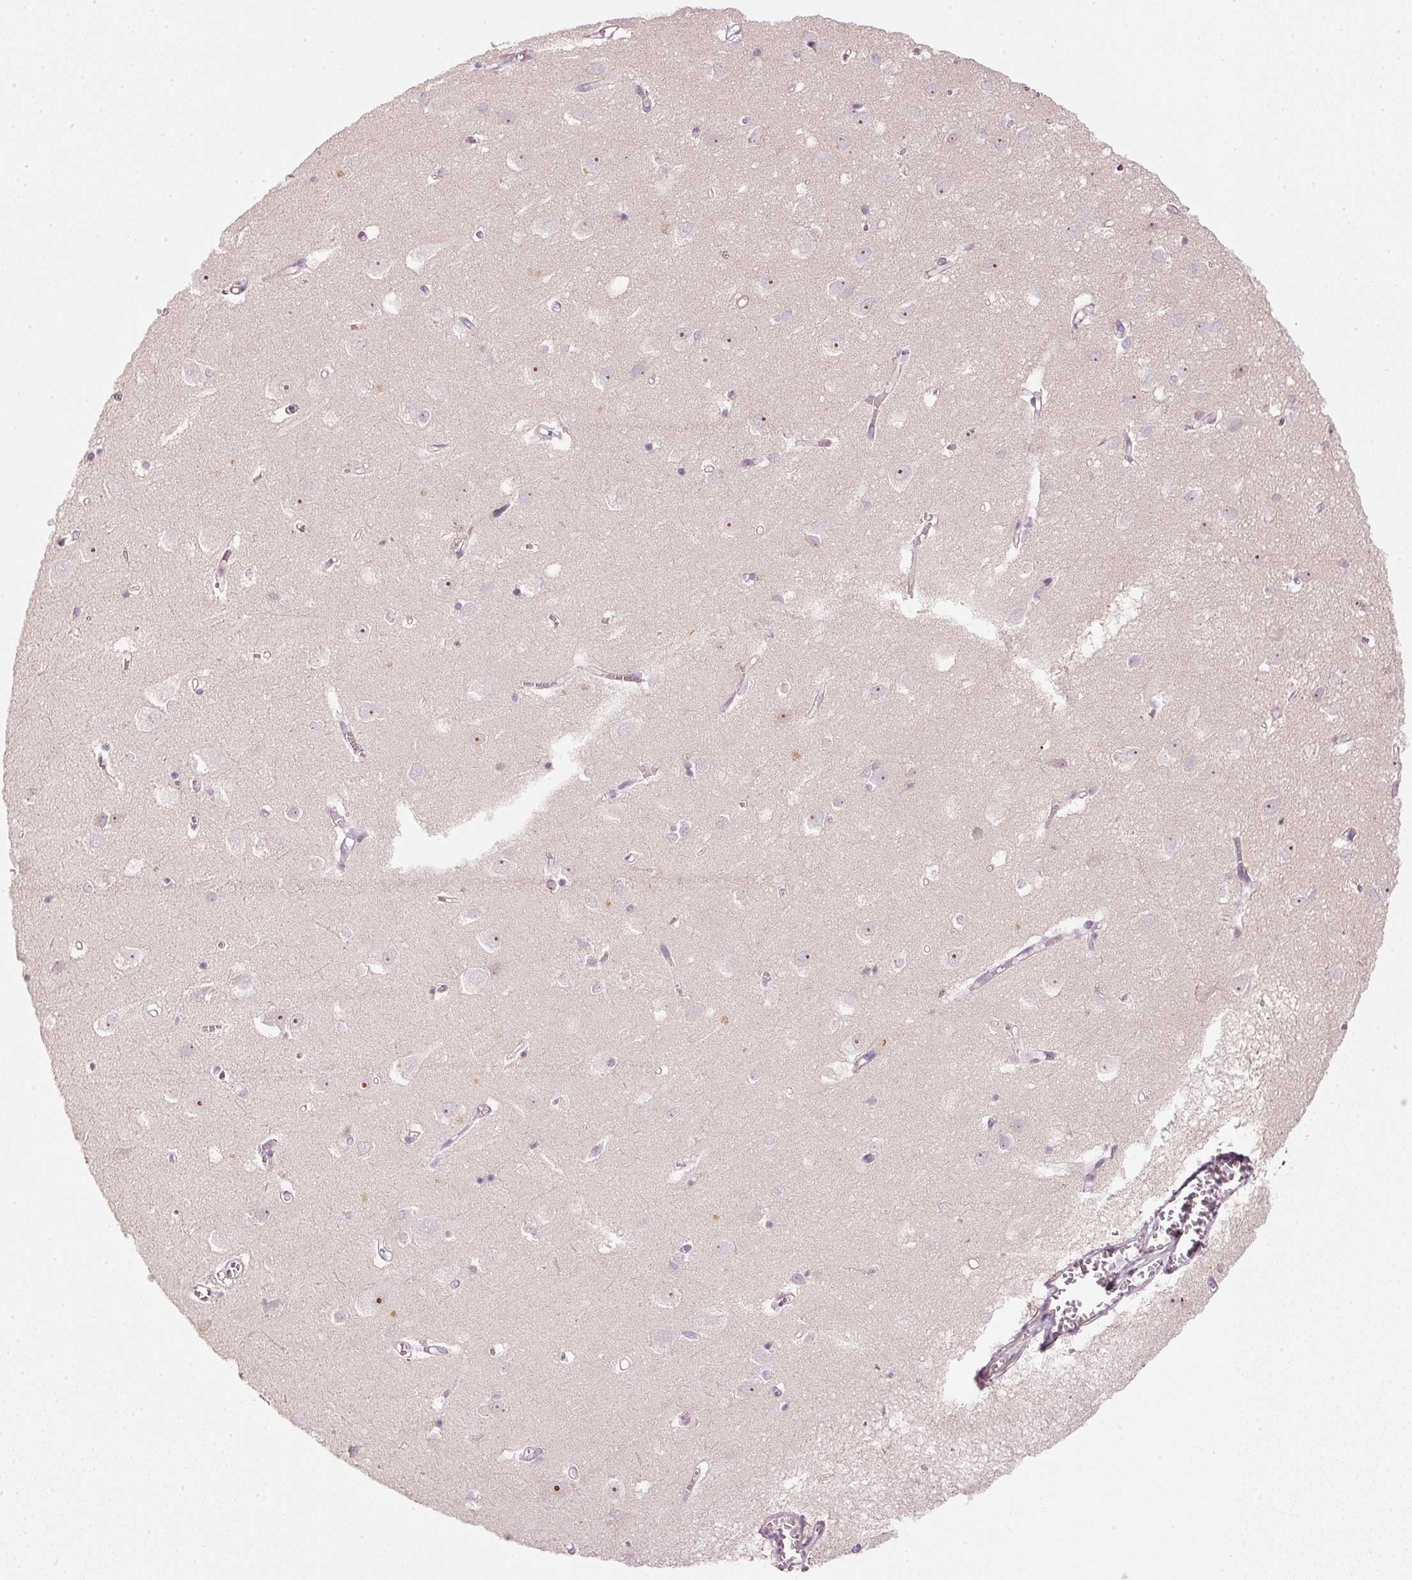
{"staining": {"intensity": "negative", "quantity": "none", "location": "none"}, "tissue": "cerebral cortex", "cell_type": "Endothelial cells", "image_type": "normal", "snomed": [{"axis": "morphology", "description": "Normal tissue, NOS"}, {"axis": "topography", "description": "Cerebral cortex"}], "caption": "A micrograph of human cerebral cortex is negative for staining in endothelial cells. (Immunohistochemistry, brightfield microscopy, high magnification).", "gene": "VCAM1", "patient": {"sex": "male", "age": 70}}